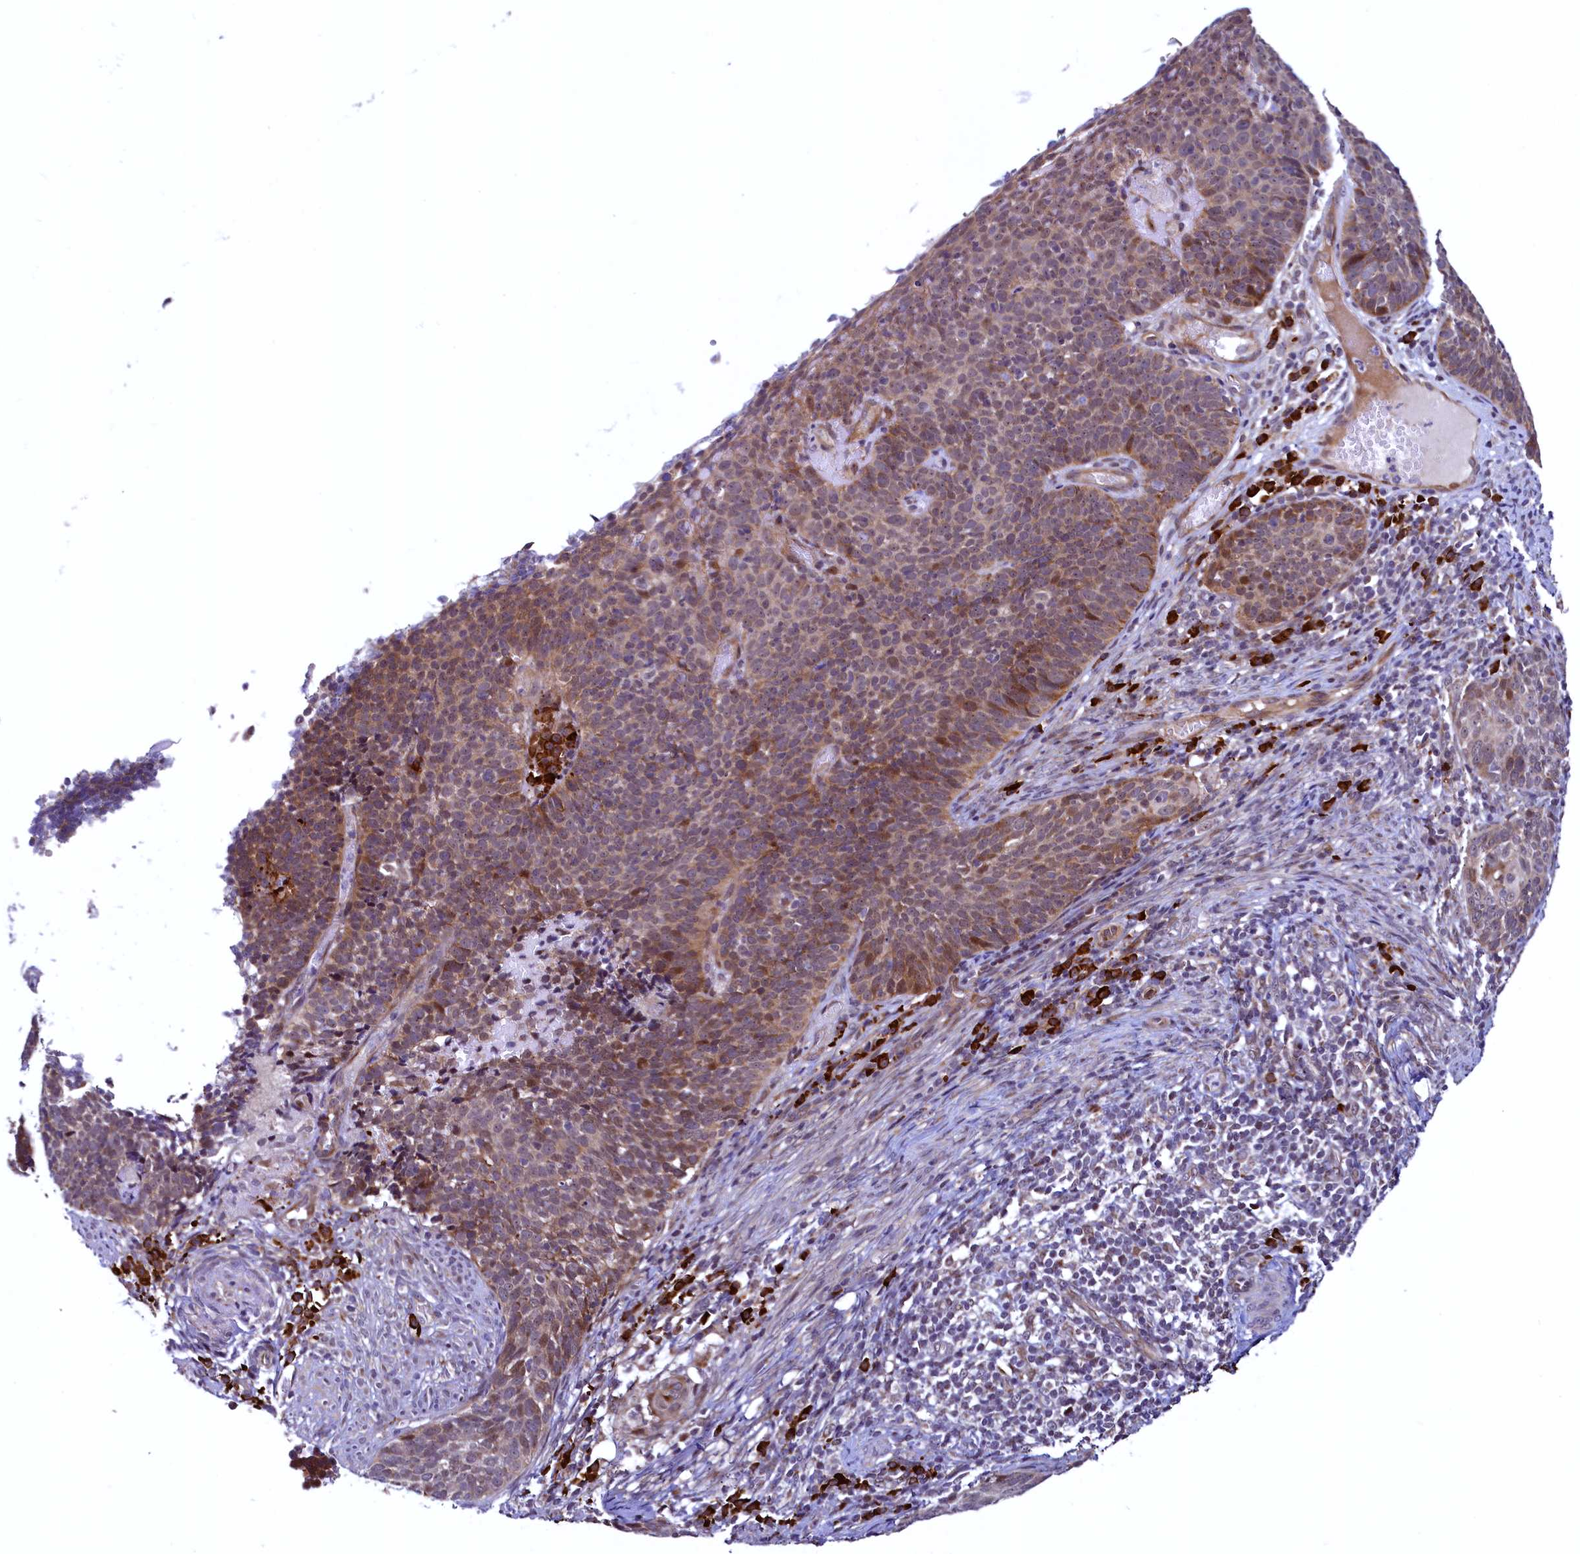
{"staining": {"intensity": "moderate", "quantity": ">75%", "location": "cytoplasmic/membranous,nuclear"}, "tissue": "cervical cancer", "cell_type": "Tumor cells", "image_type": "cancer", "snomed": [{"axis": "morphology", "description": "Normal tissue, NOS"}, {"axis": "morphology", "description": "Squamous cell carcinoma, NOS"}, {"axis": "topography", "description": "Cervix"}], "caption": "Cervical cancer tissue shows moderate cytoplasmic/membranous and nuclear positivity in about >75% of tumor cells", "gene": "RBFA", "patient": {"sex": "female", "age": 39}}